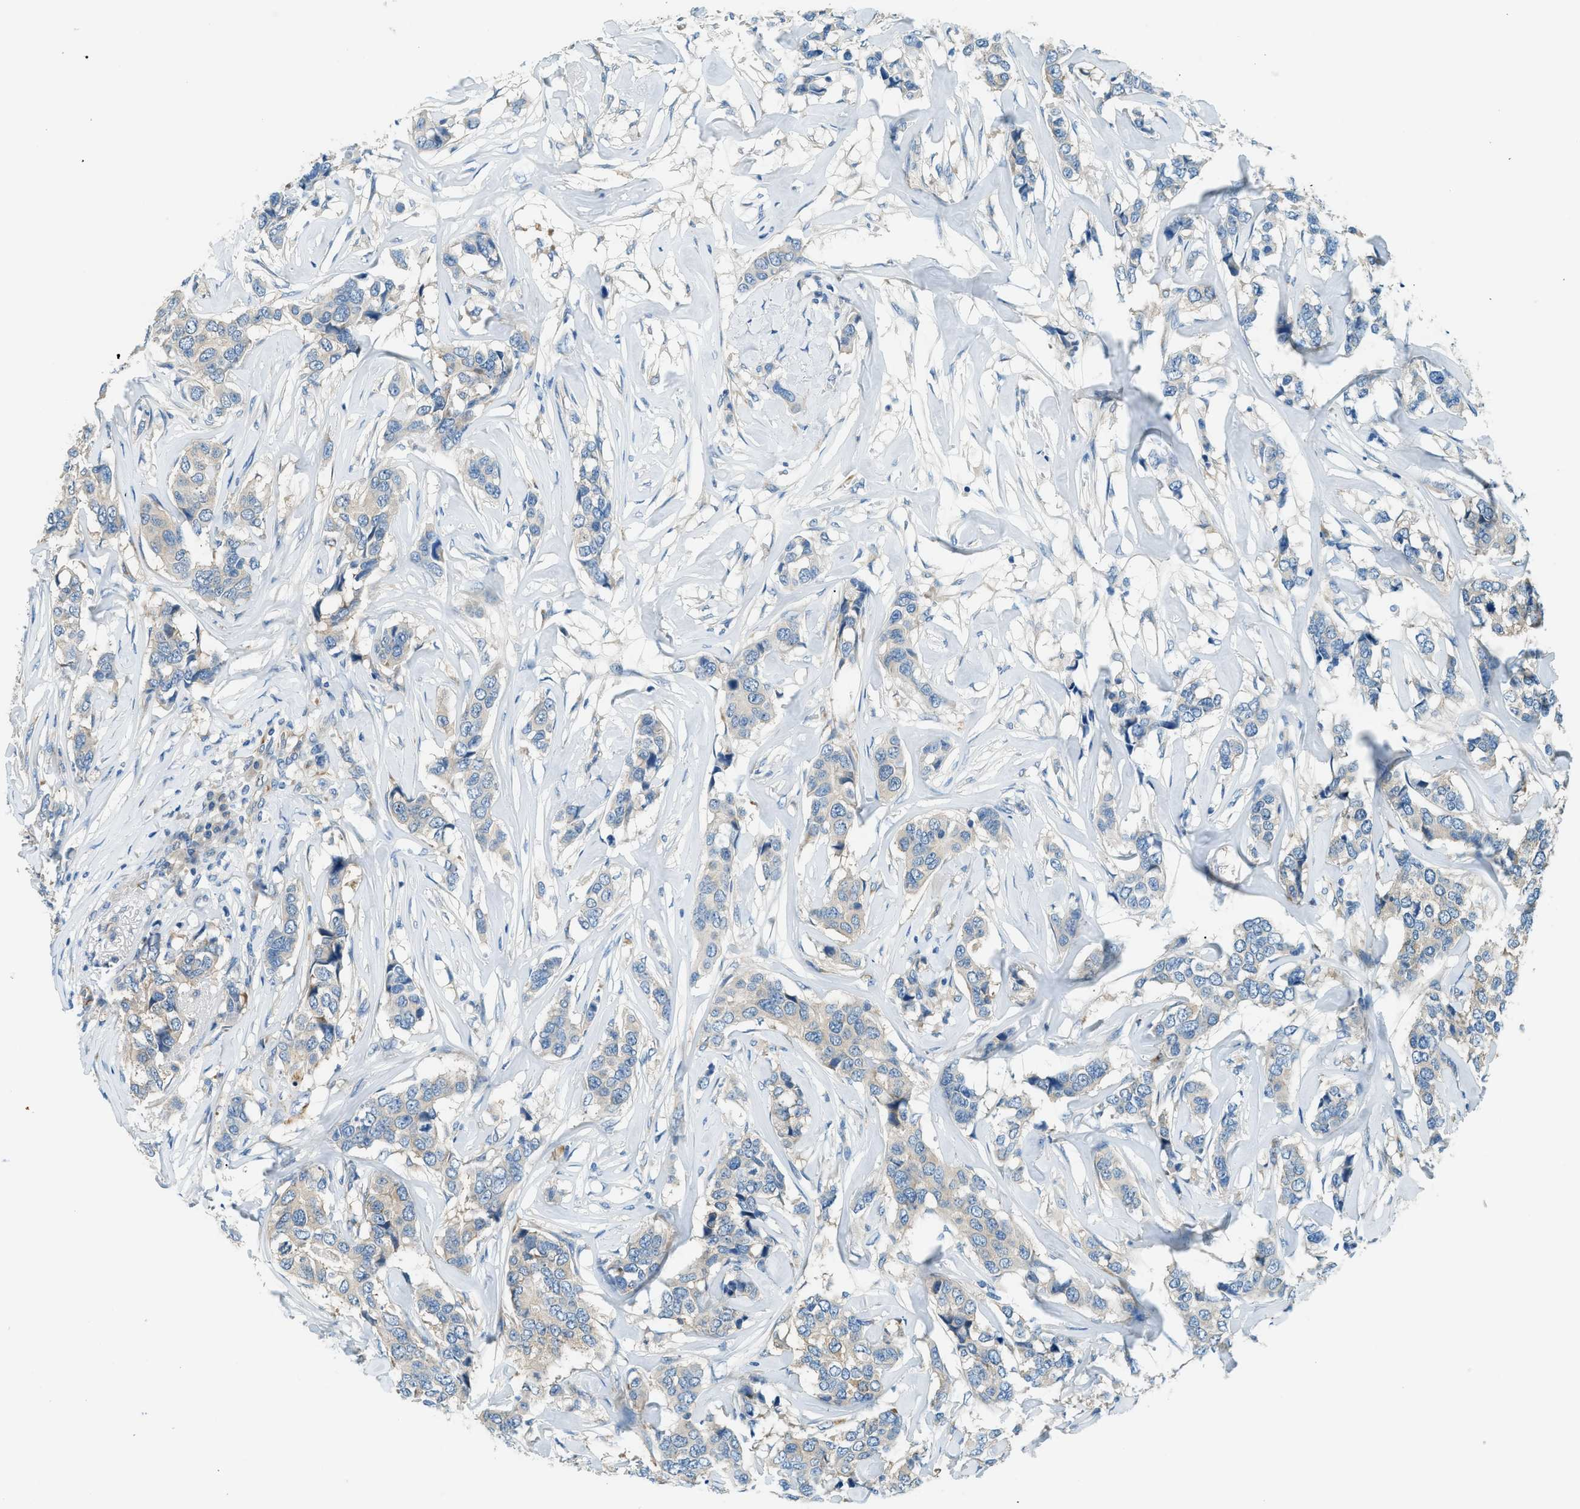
{"staining": {"intensity": "weak", "quantity": "<25%", "location": "cytoplasmic/membranous"}, "tissue": "breast cancer", "cell_type": "Tumor cells", "image_type": "cancer", "snomed": [{"axis": "morphology", "description": "Lobular carcinoma"}, {"axis": "topography", "description": "Breast"}], "caption": "Breast cancer was stained to show a protein in brown. There is no significant expression in tumor cells. (DAB (3,3'-diaminobenzidine) IHC with hematoxylin counter stain).", "gene": "ZNF367", "patient": {"sex": "female", "age": 59}}